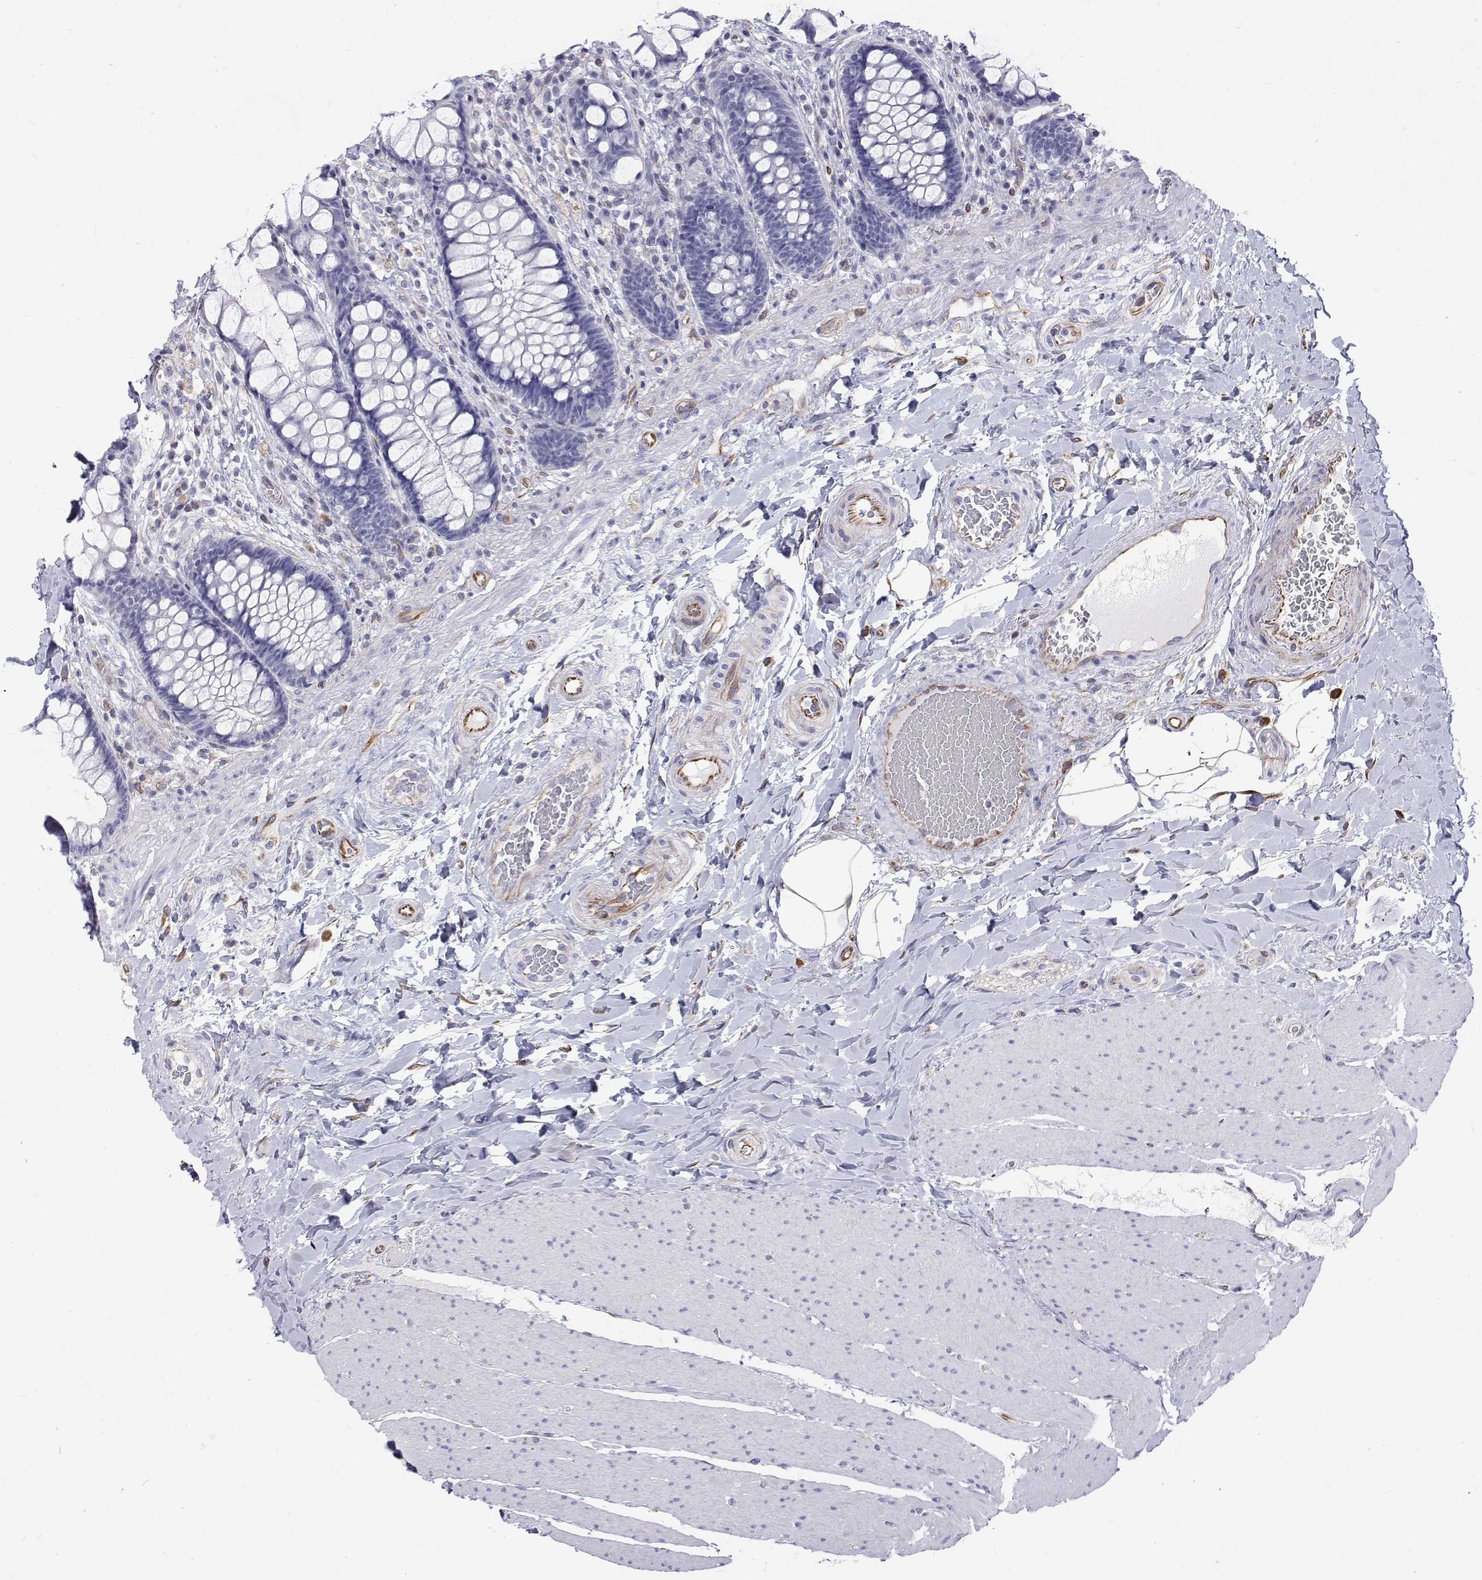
{"staining": {"intensity": "negative", "quantity": "none", "location": "none"}, "tissue": "rectum", "cell_type": "Glandular cells", "image_type": "normal", "snomed": [{"axis": "morphology", "description": "Normal tissue, NOS"}, {"axis": "topography", "description": "Rectum"}], "caption": "Immunohistochemistry (IHC) of unremarkable human rectum exhibits no staining in glandular cells.", "gene": "OPRPN", "patient": {"sex": "female", "age": 58}}